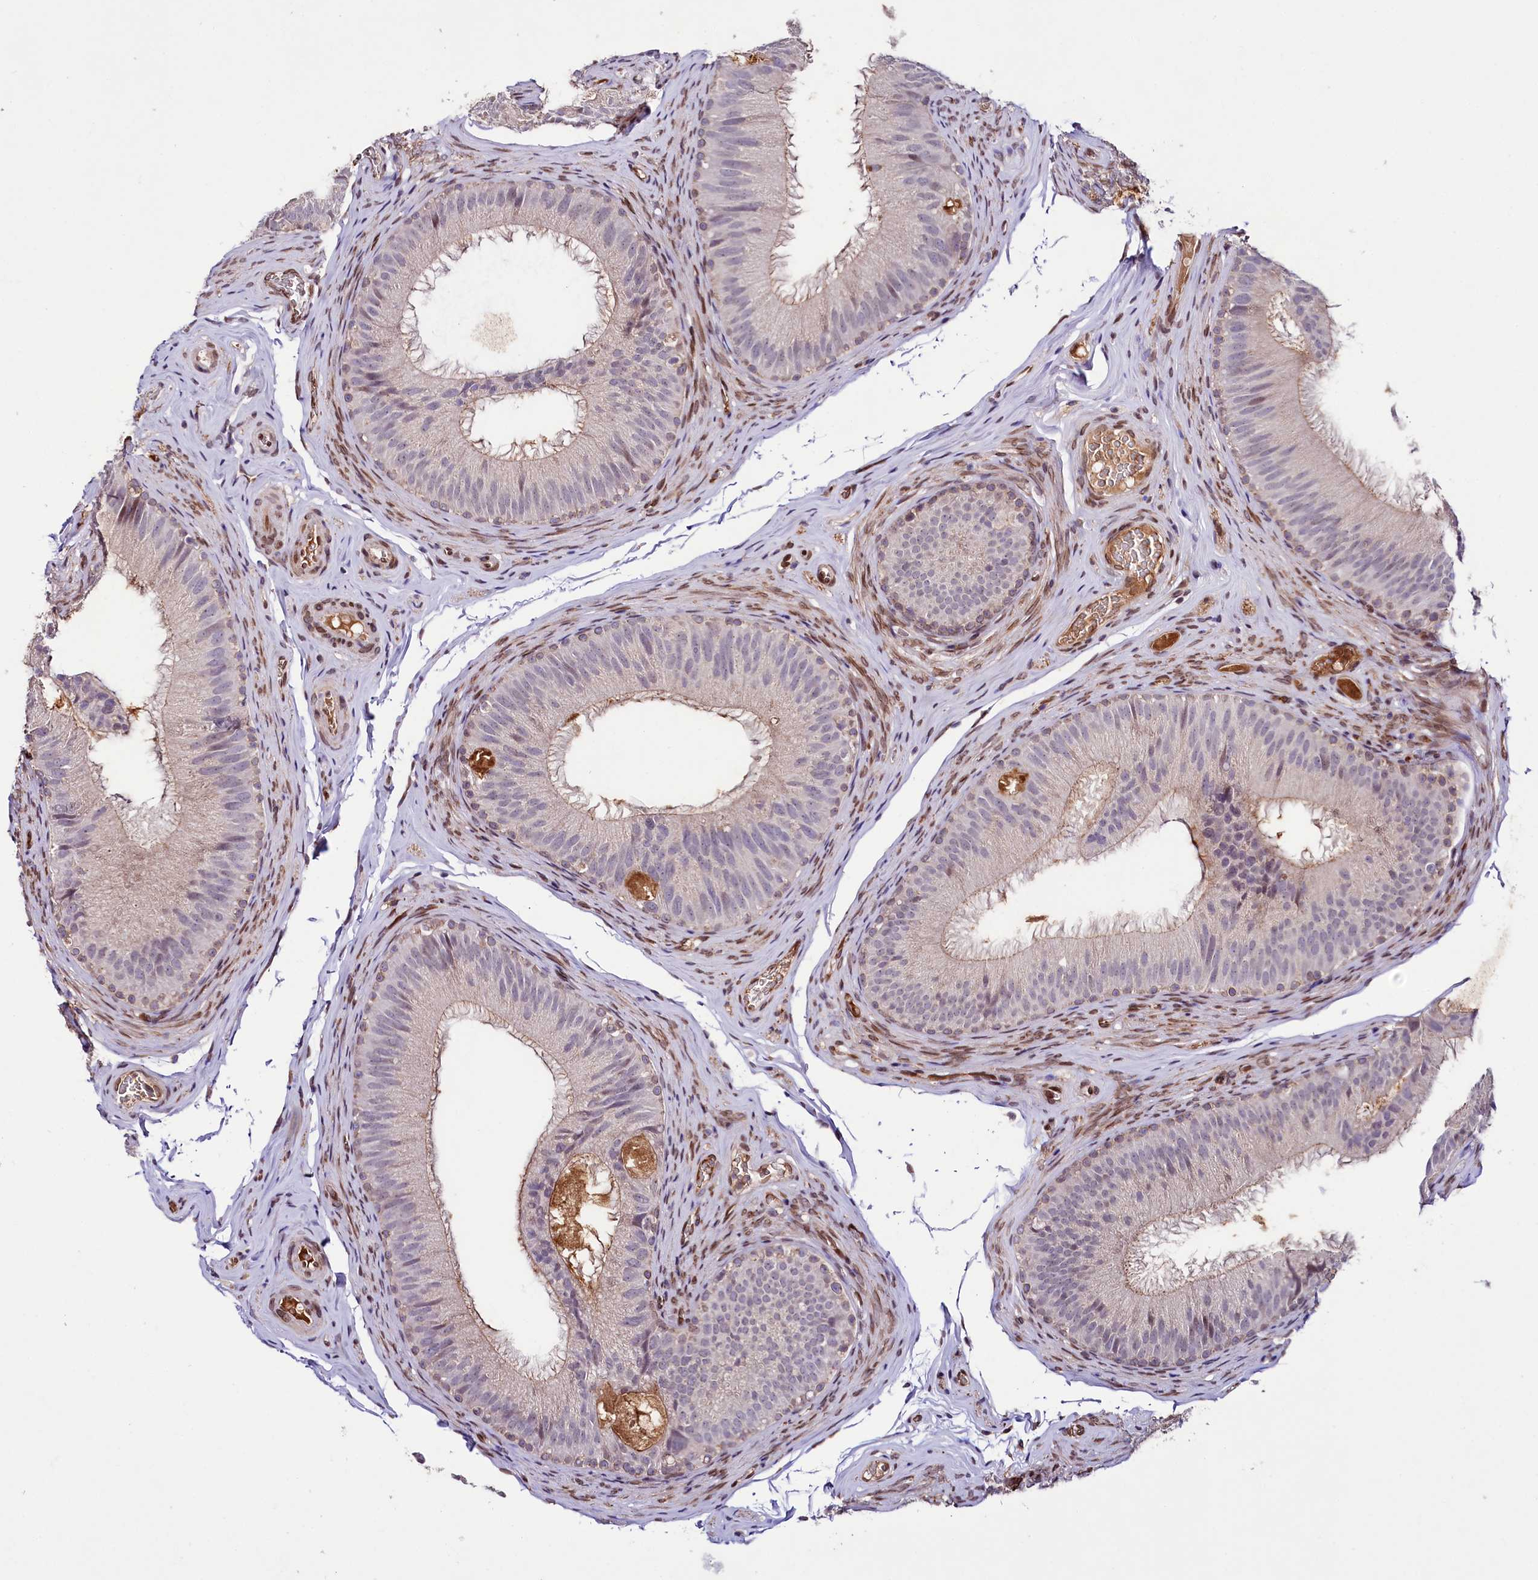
{"staining": {"intensity": "weak", "quantity": "25%-75%", "location": "cytoplasmic/membranous"}, "tissue": "epididymis", "cell_type": "Glandular cells", "image_type": "normal", "snomed": [{"axis": "morphology", "description": "Normal tissue, NOS"}, {"axis": "topography", "description": "Epididymis"}], "caption": "Protein staining shows weak cytoplasmic/membranous staining in about 25%-75% of glandular cells in normal epididymis.", "gene": "ZNF226", "patient": {"sex": "male", "age": 34}}